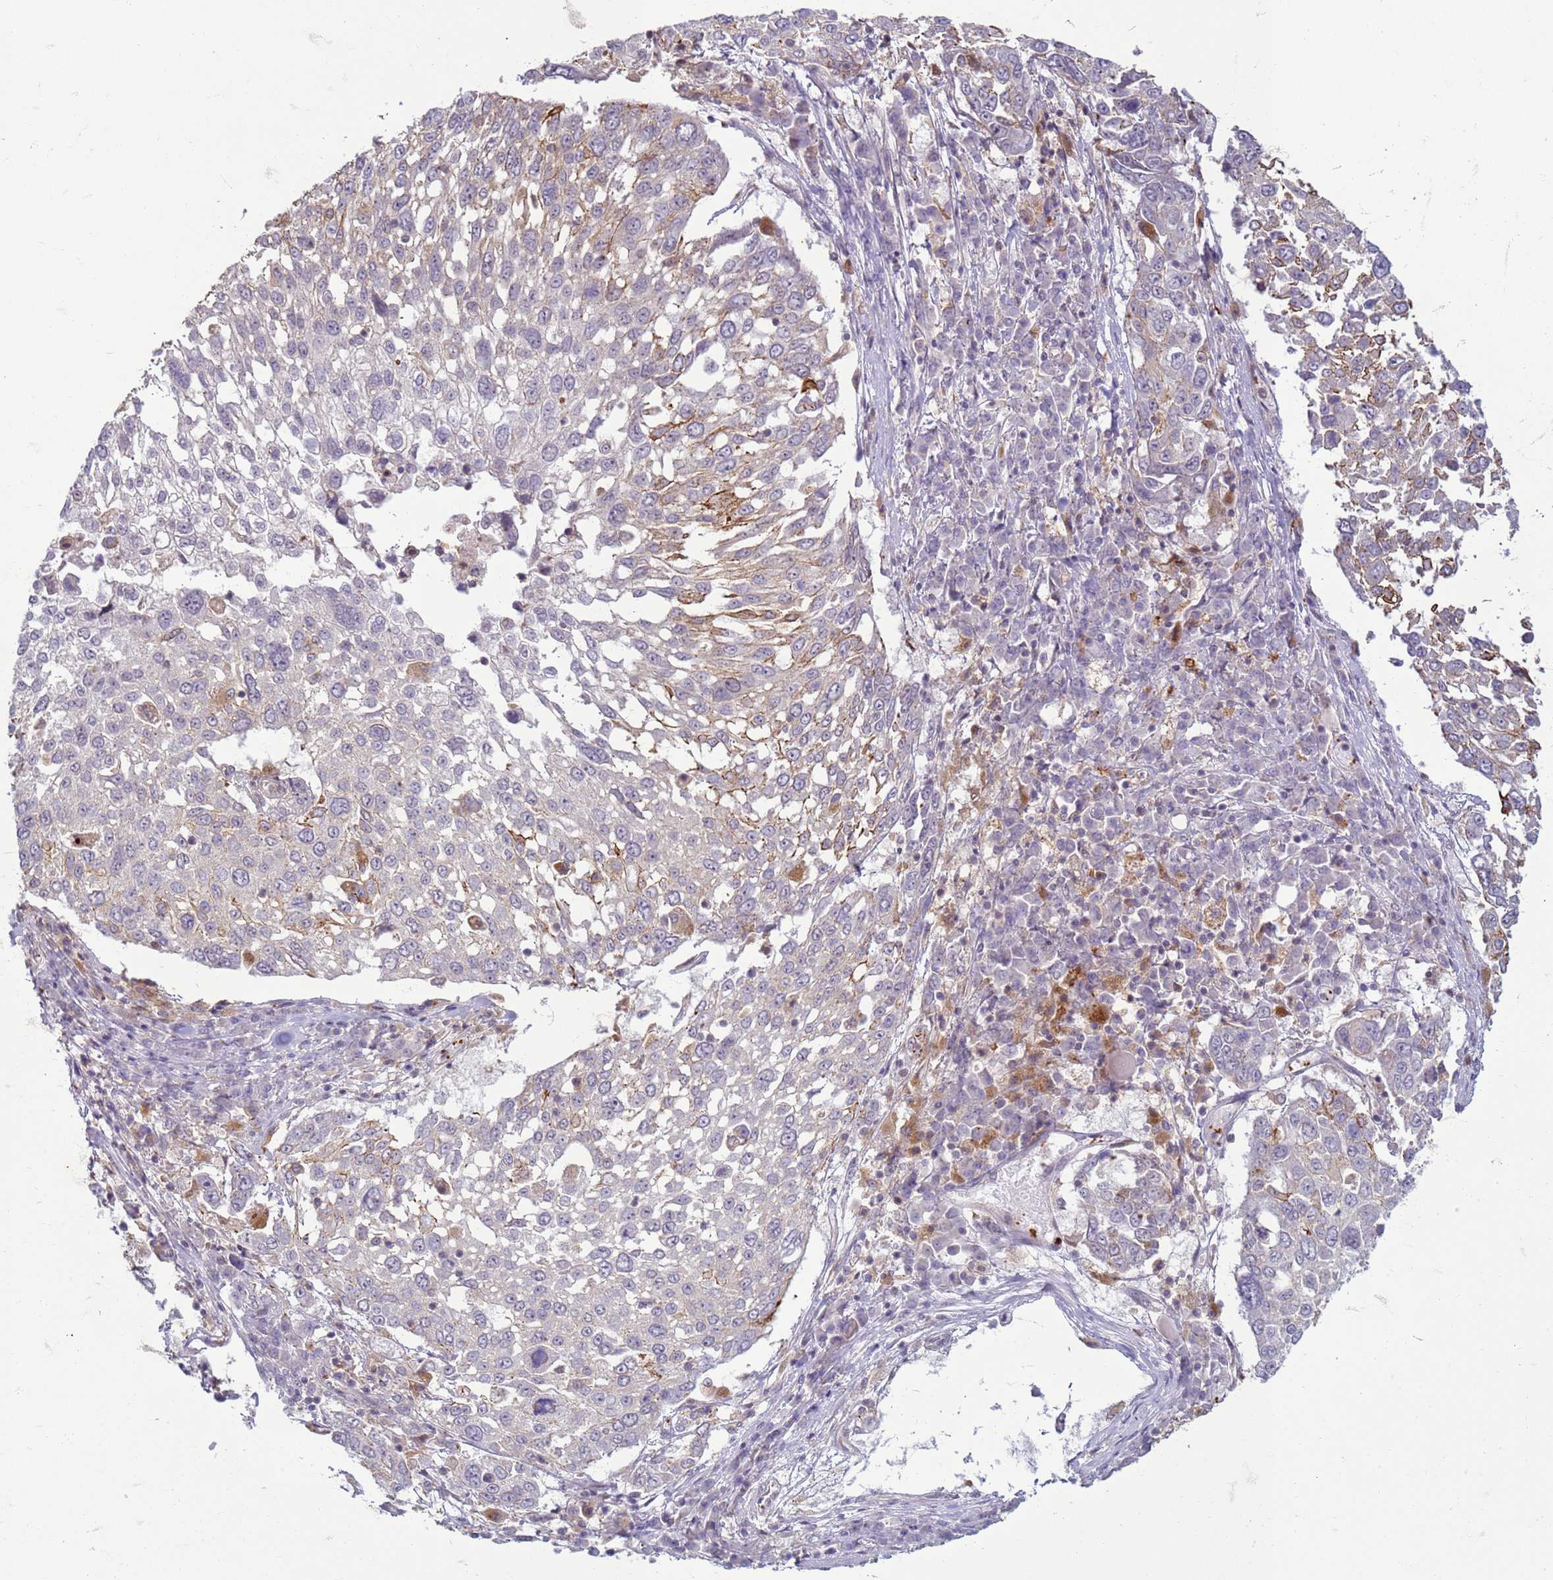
{"staining": {"intensity": "weak", "quantity": "<25%", "location": "cytoplasmic/membranous"}, "tissue": "lung cancer", "cell_type": "Tumor cells", "image_type": "cancer", "snomed": [{"axis": "morphology", "description": "Squamous cell carcinoma, NOS"}, {"axis": "topography", "description": "Lung"}], "caption": "High magnification brightfield microscopy of lung cancer stained with DAB (3,3'-diaminobenzidine) (brown) and counterstained with hematoxylin (blue): tumor cells show no significant expression. (IHC, brightfield microscopy, high magnification).", "gene": "SLC15A3", "patient": {"sex": "male", "age": 65}}